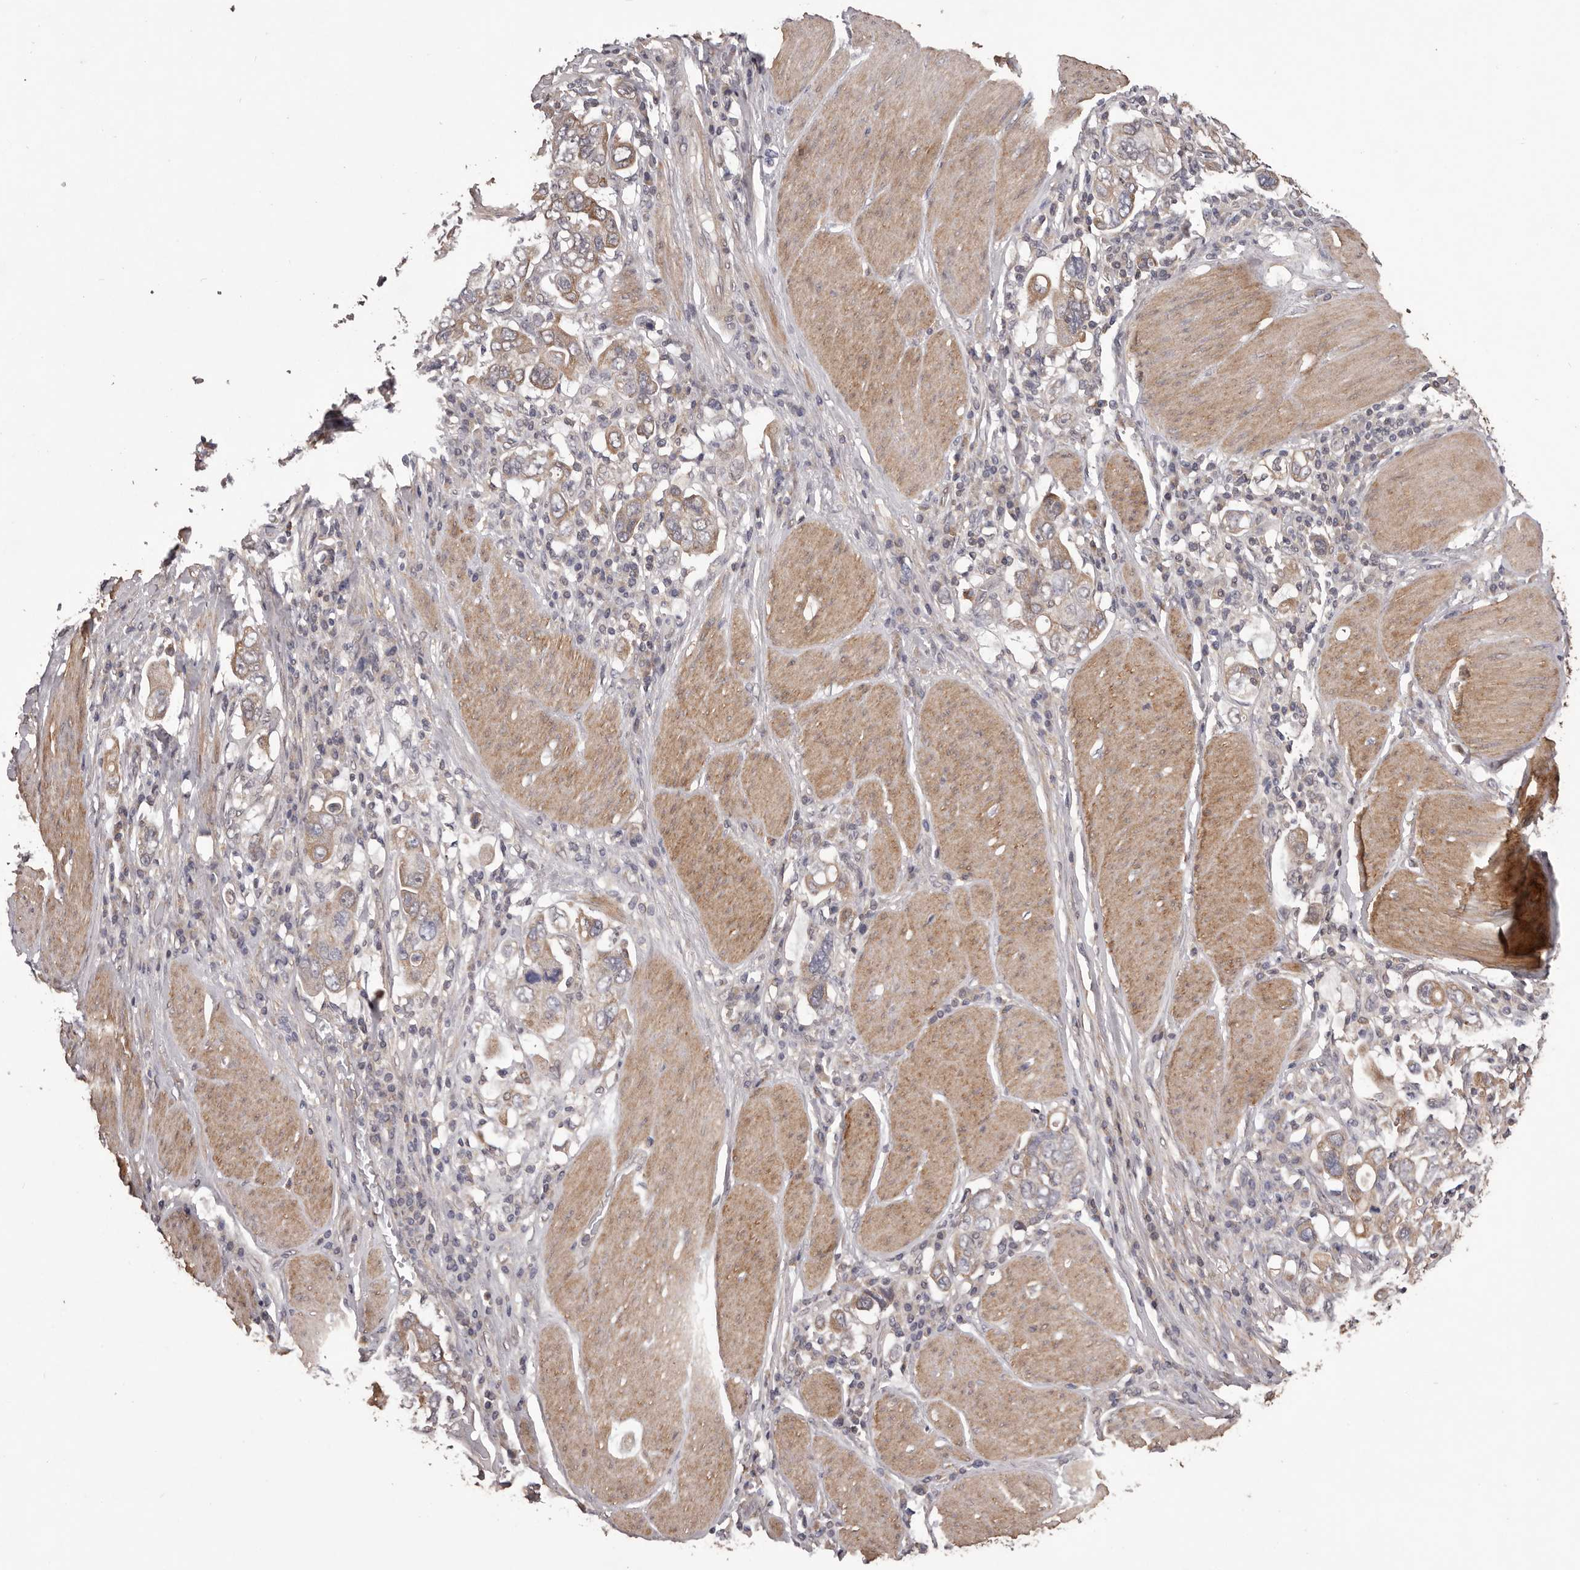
{"staining": {"intensity": "weak", "quantity": ">75%", "location": "cytoplasmic/membranous"}, "tissue": "stomach cancer", "cell_type": "Tumor cells", "image_type": "cancer", "snomed": [{"axis": "morphology", "description": "Adenocarcinoma, NOS"}, {"axis": "topography", "description": "Stomach, upper"}], "caption": "Human stomach adenocarcinoma stained with a protein marker displays weak staining in tumor cells.", "gene": "CELF3", "patient": {"sex": "male", "age": 62}}